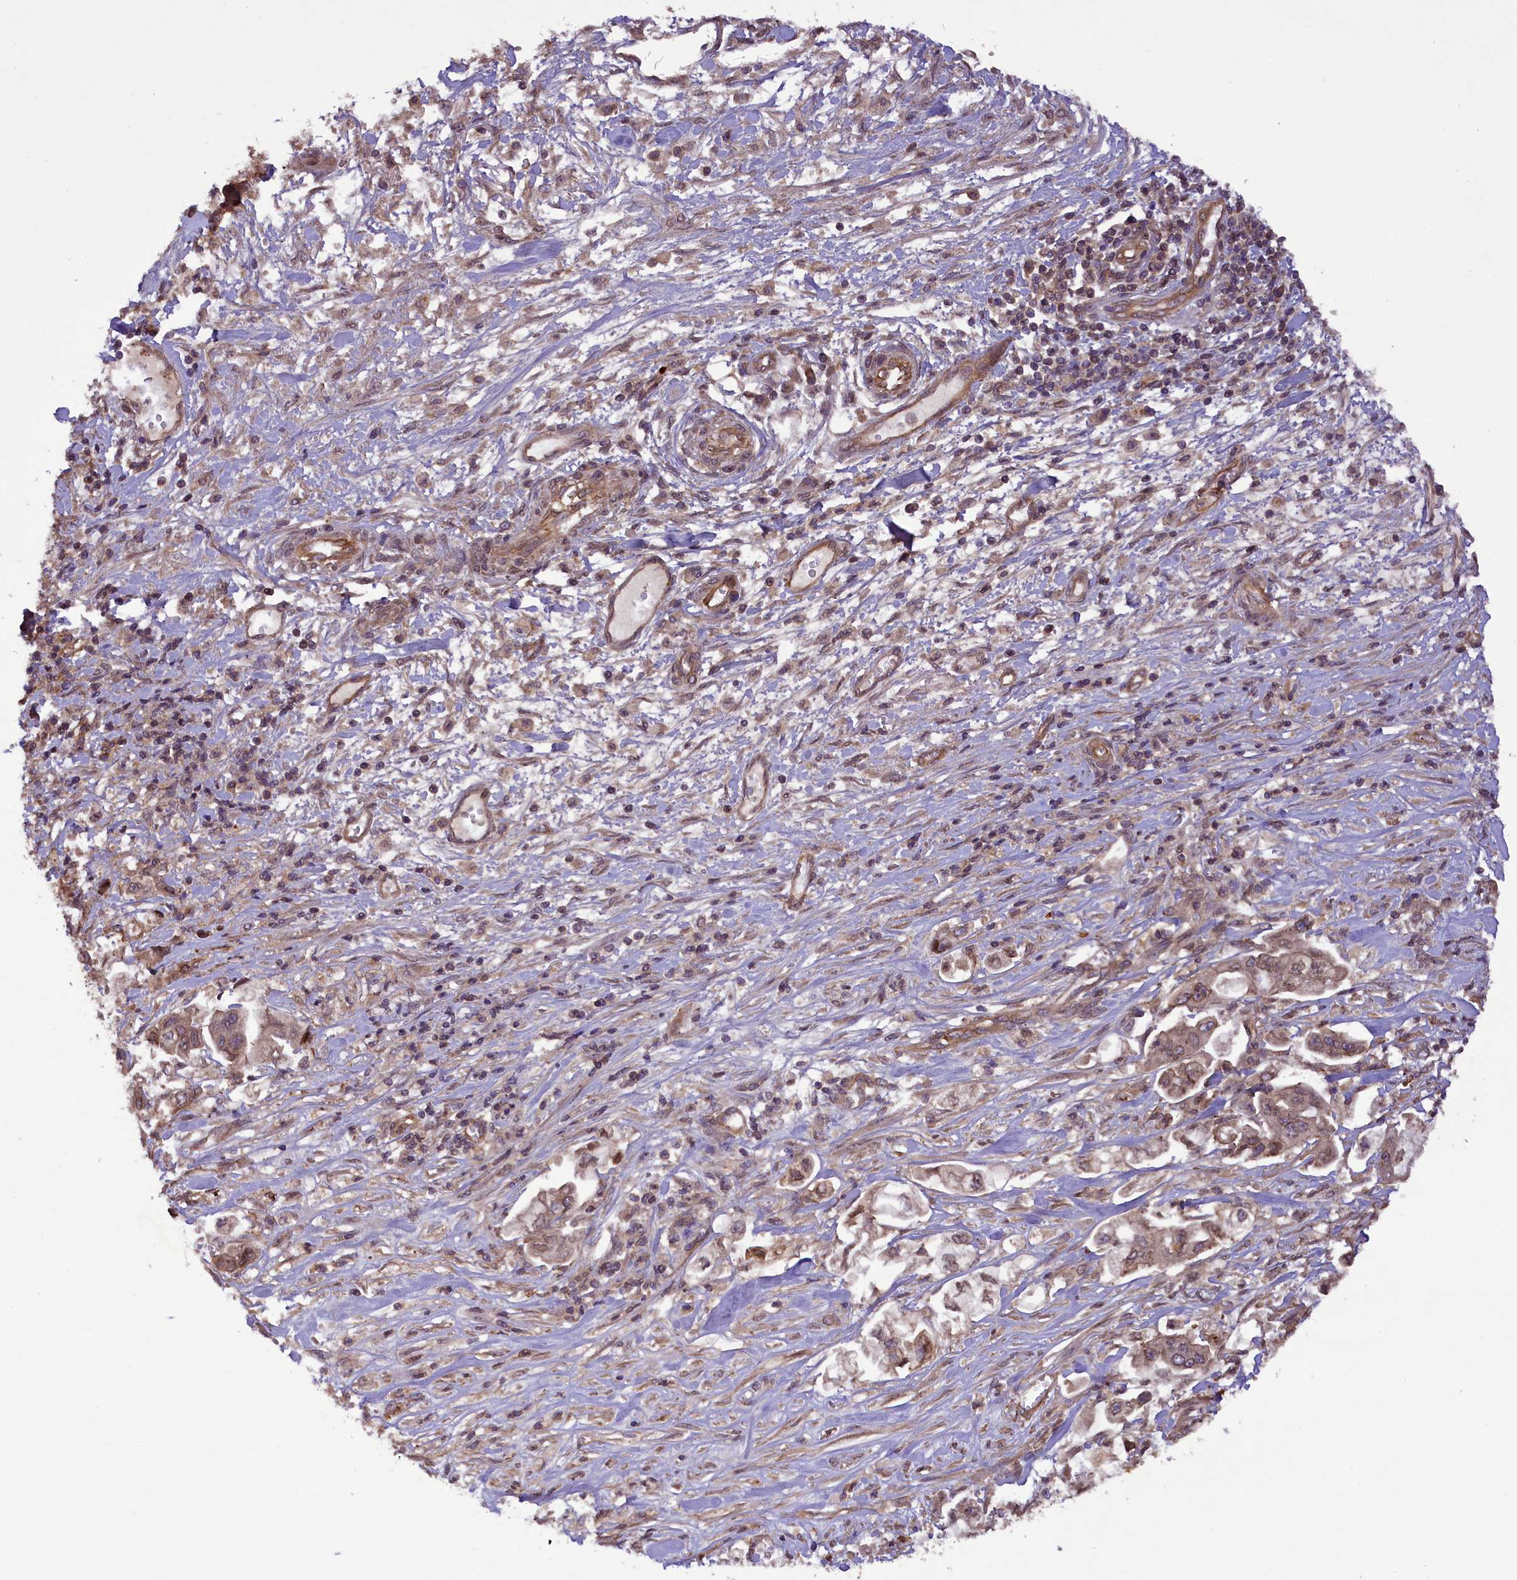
{"staining": {"intensity": "moderate", "quantity": ">75%", "location": "cytoplasmic/membranous,nuclear"}, "tissue": "stomach cancer", "cell_type": "Tumor cells", "image_type": "cancer", "snomed": [{"axis": "morphology", "description": "Adenocarcinoma, NOS"}, {"axis": "topography", "description": "Stomach"}], "caption": "A brown stain labels moderate cytoplasmic/membranous and nuclear positivity of a protein in stomach cancer tumor cells.", "gene": "CCDC125", "patient": {"sex": "male", "age": 62}}